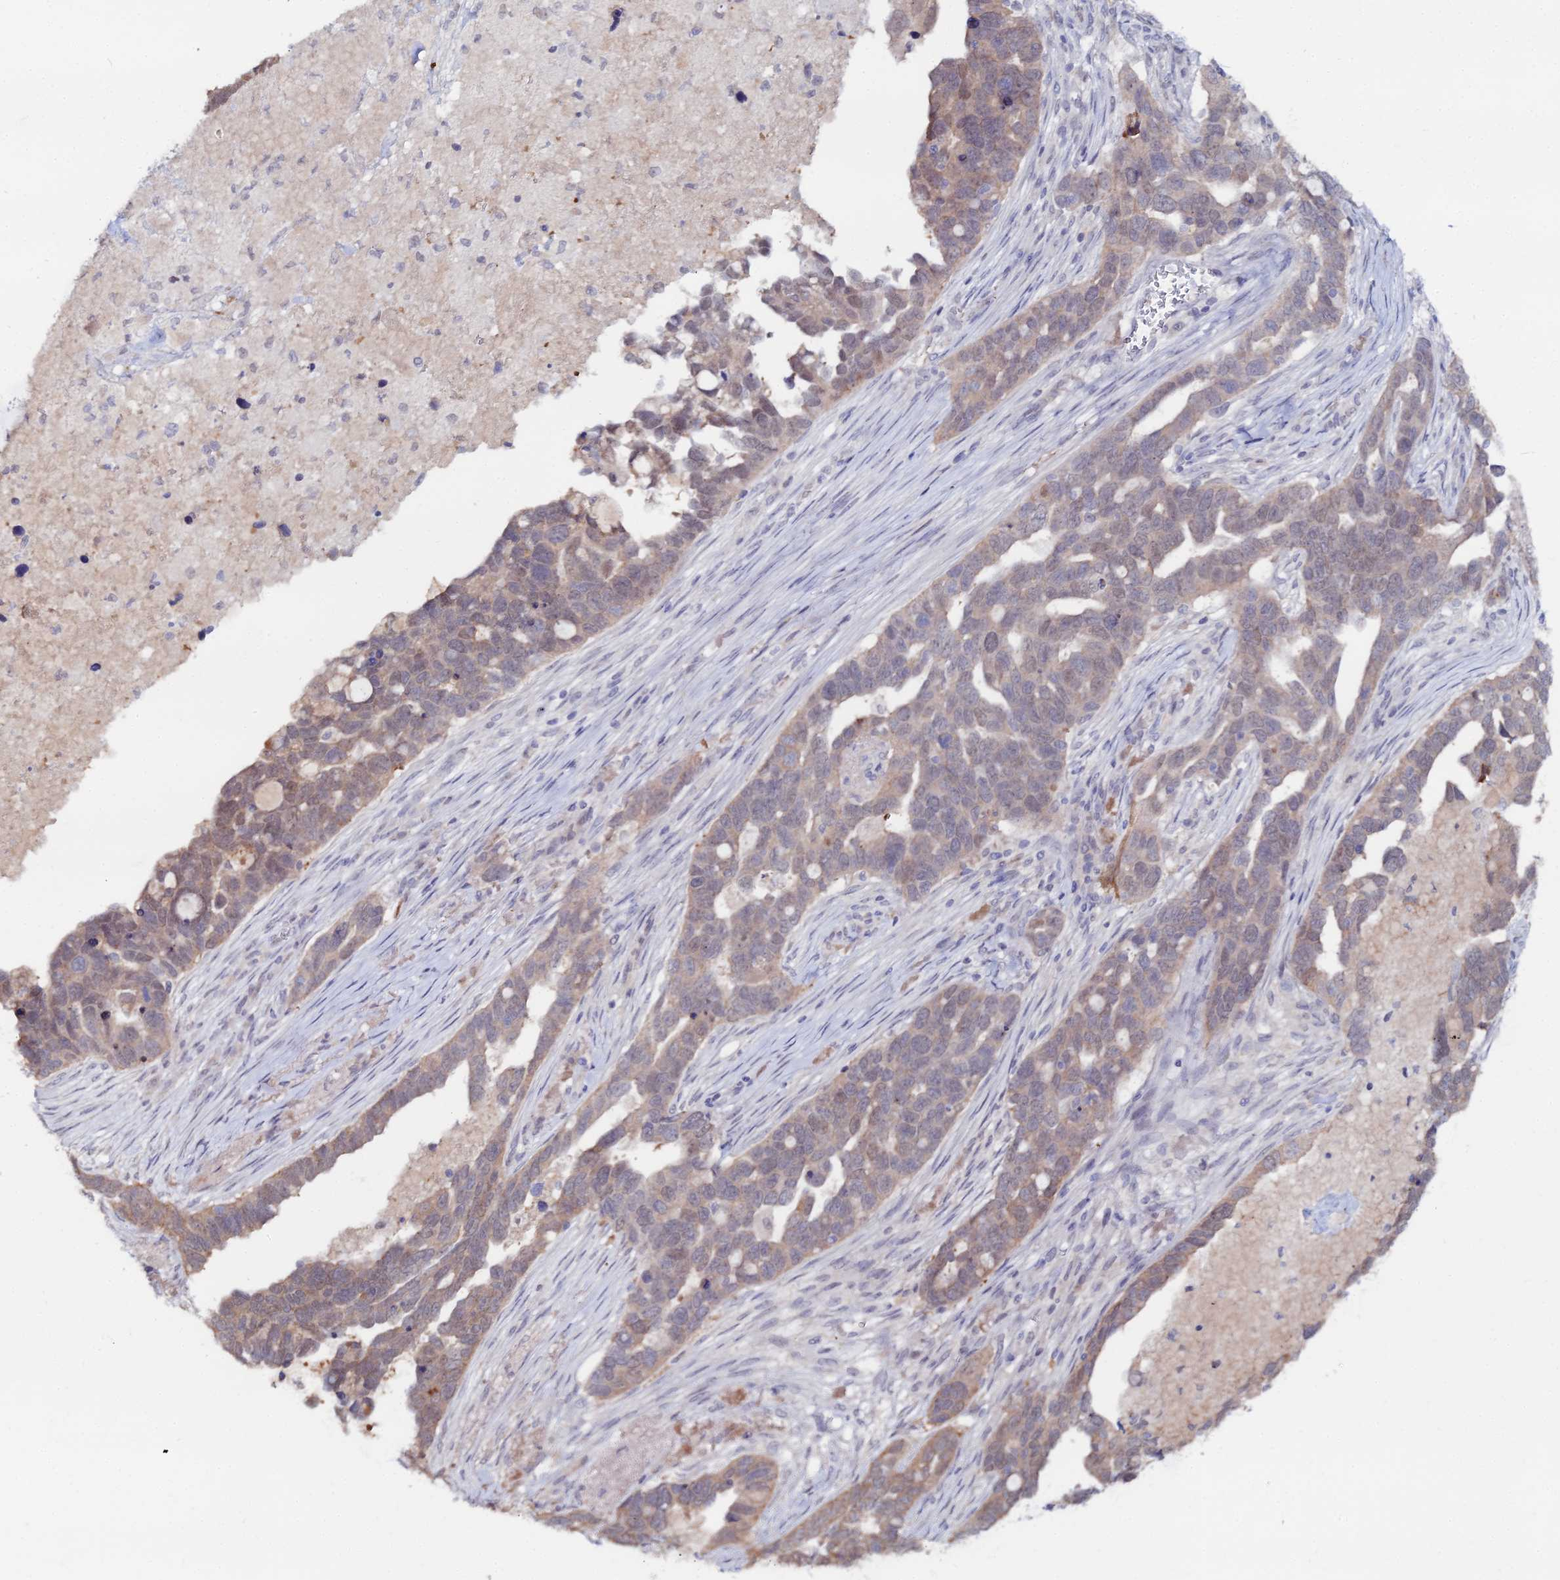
{"staining": {"intensity": "weak", "quantity": "25%-75%", "location": "cytoplasmic/membranous"}, "tissue": "ovarian cancer", "cell_type": "Tumor cells", "image_type": "cancer", "snomed": [{"axis": "morphology", "description": "Cystadenocarcinoma, serous, NOS"}, {"axis": "topography", "description": "Ovary"}], "caption": "Serous cystadenocarcinoma (ovarian) stained with a brown dye exhibits weak cytoplasmic/membranous positive staining in approximately 25%-75% of tumor cells.", "gene": "THAP4", "patient": {"sex": "female", "age": 54}}